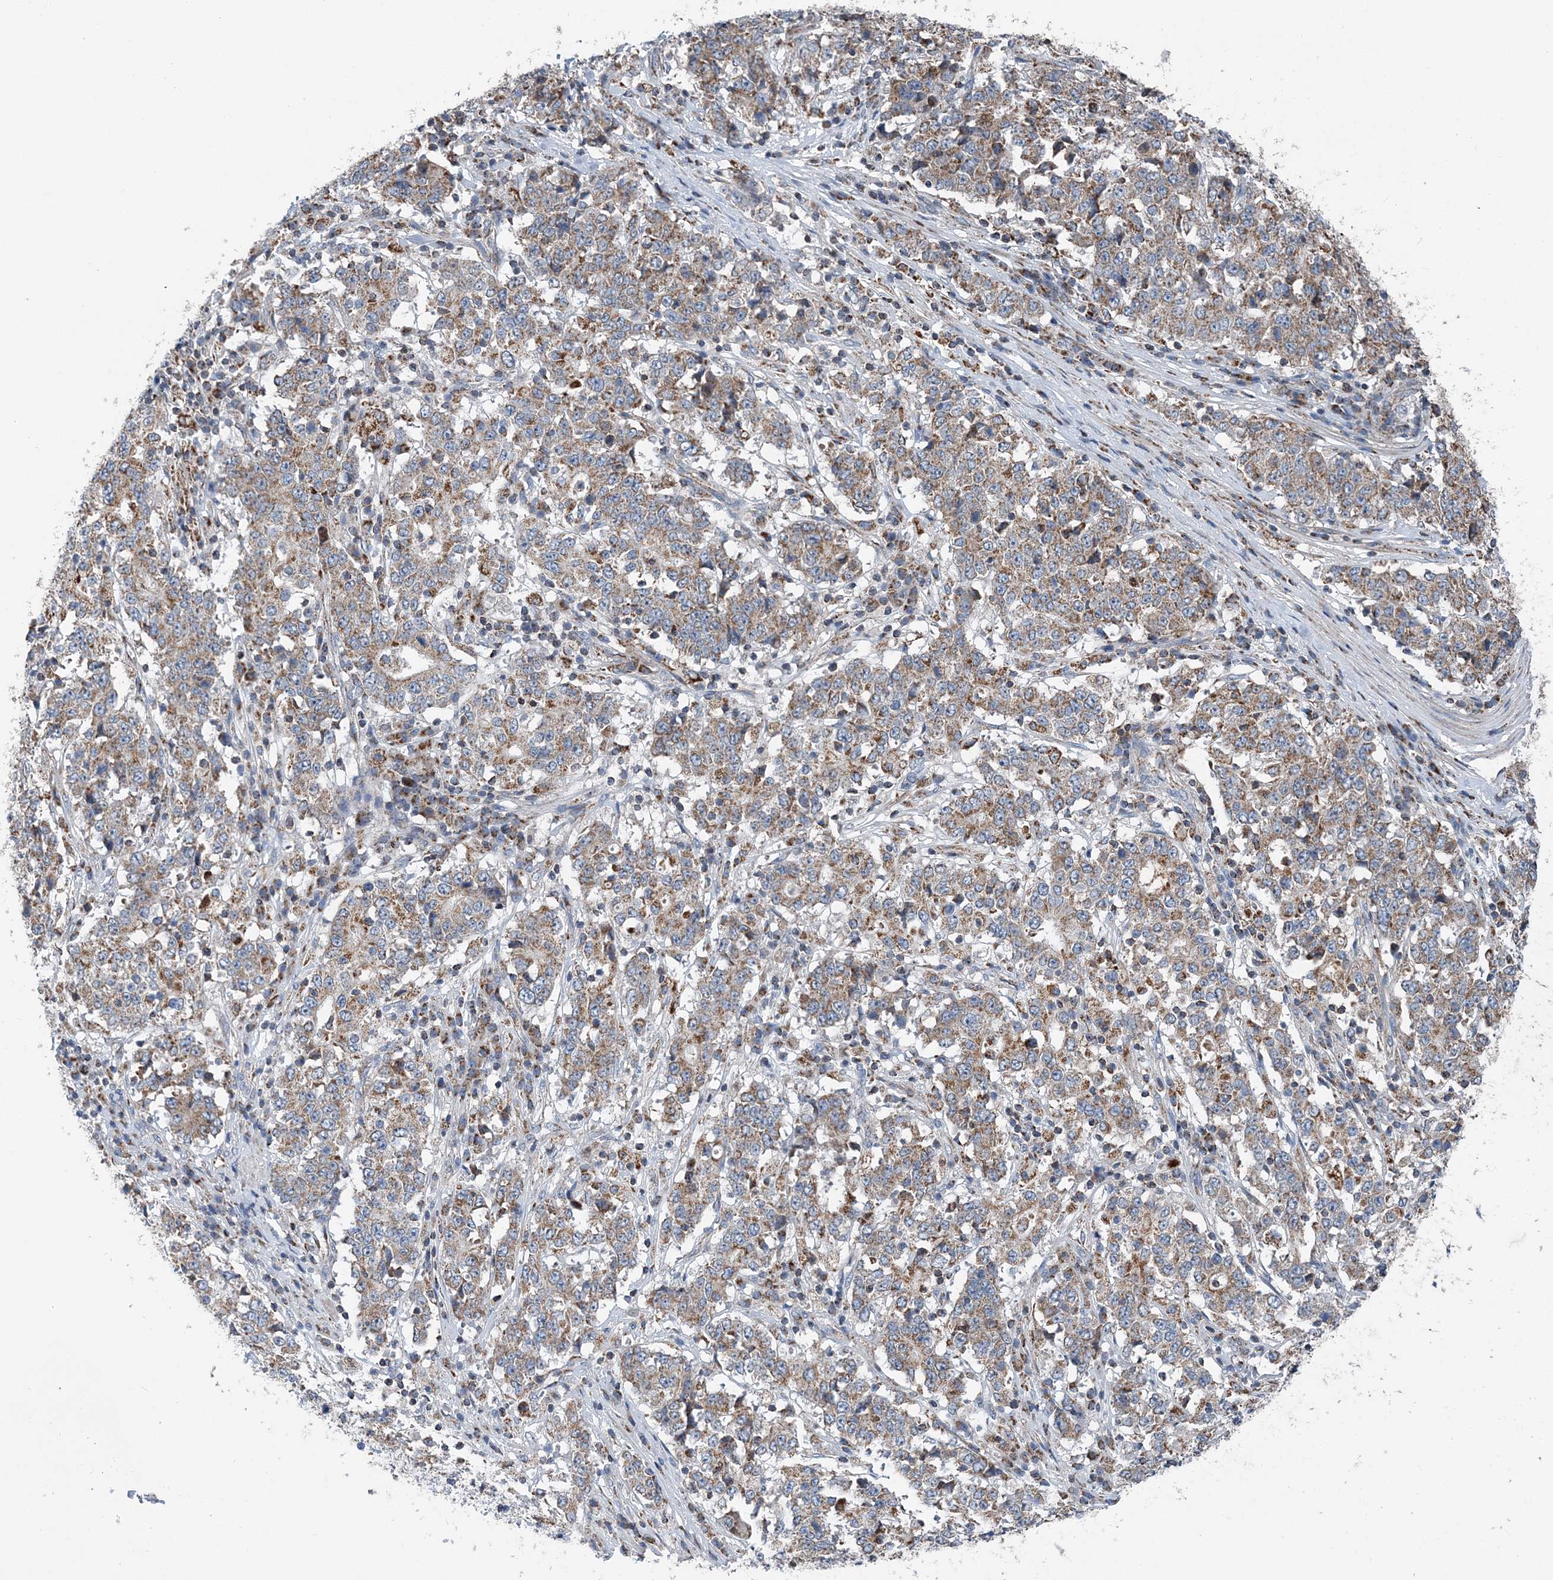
{"staining": {"intensity": "weak", "quantity": ">75%", "location": "cytoplasmic/membranous"}, "tissue": "stomach cancer", "cell_type": "Tumor cells", "image_type": "cancer", "snomed": [{"axis": "morphology", "description": "Adenocarcinoma, NOS"}, {"axis": "topography", "description": "Stomach"}], "caption": "Immunohistochemical staining of adenocarcinoma (stomach) shows low levels of weak cytoplasmic/membranous staining in about >75% of tumor cells.", "gene": "SPRY2", "patient": {"sex": "male", "age": 59}}